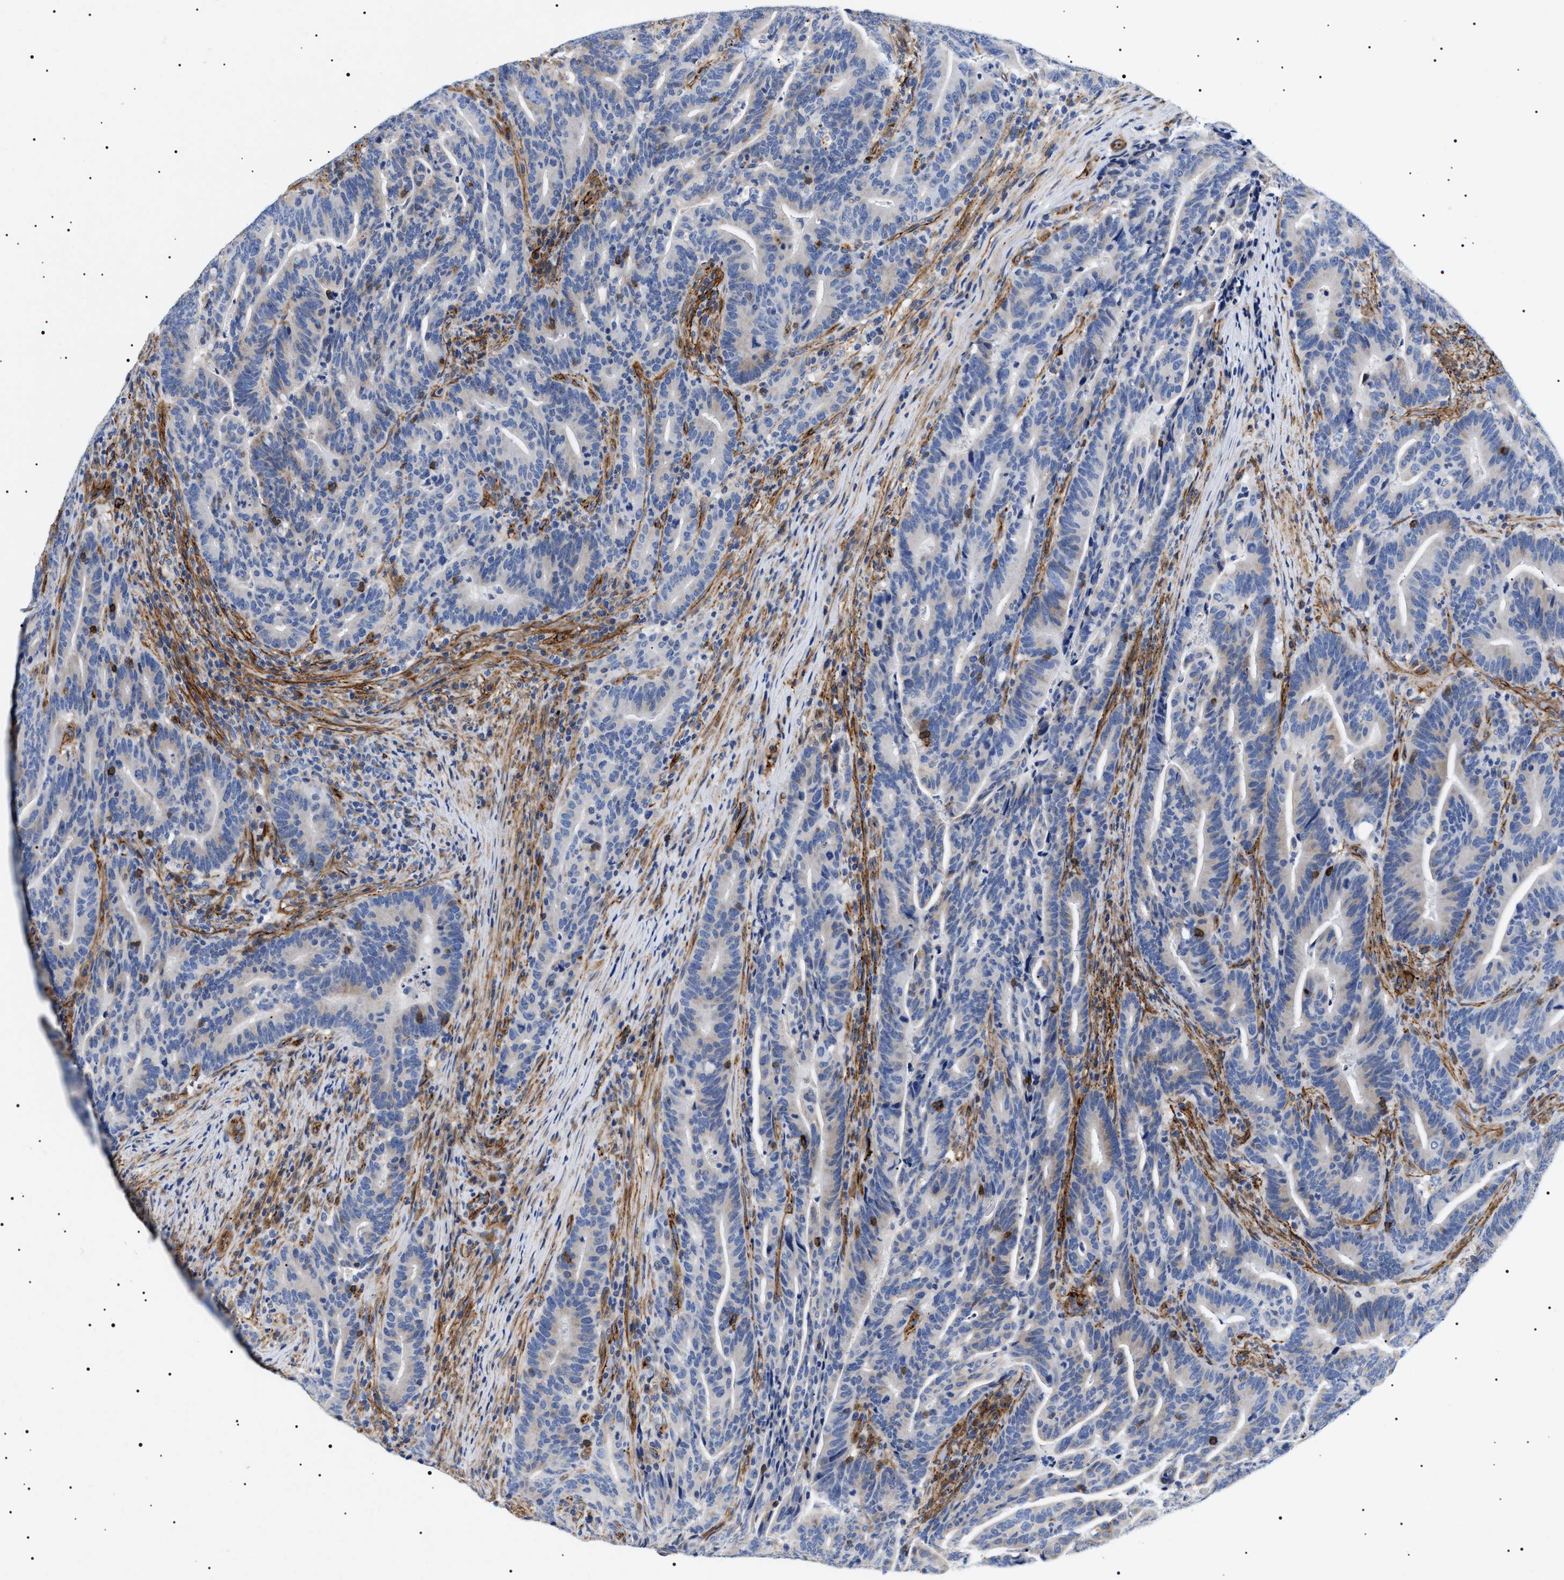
{"staining": {"intensity": "negative", "quantity": "none", "location": "none"}, "tissue": "colorectal cancer", "cell_type": "Tumor cells", "image_type": "cancer", "snomed": [{"axis": "morphology", "description": "Adenocarcinoma, NOS"}, {"axis": "topography", "description": "Colon"}], "caption": "DAB immunohistochemical staining of human colorectal cancer demonstrates no significant positivity in tumor cells. (Immunohistochemistry (ihc), brightfield microscopy, high magnification).", "gene": "TMEM222", "patient": {"sex": "female", "age": 66}}